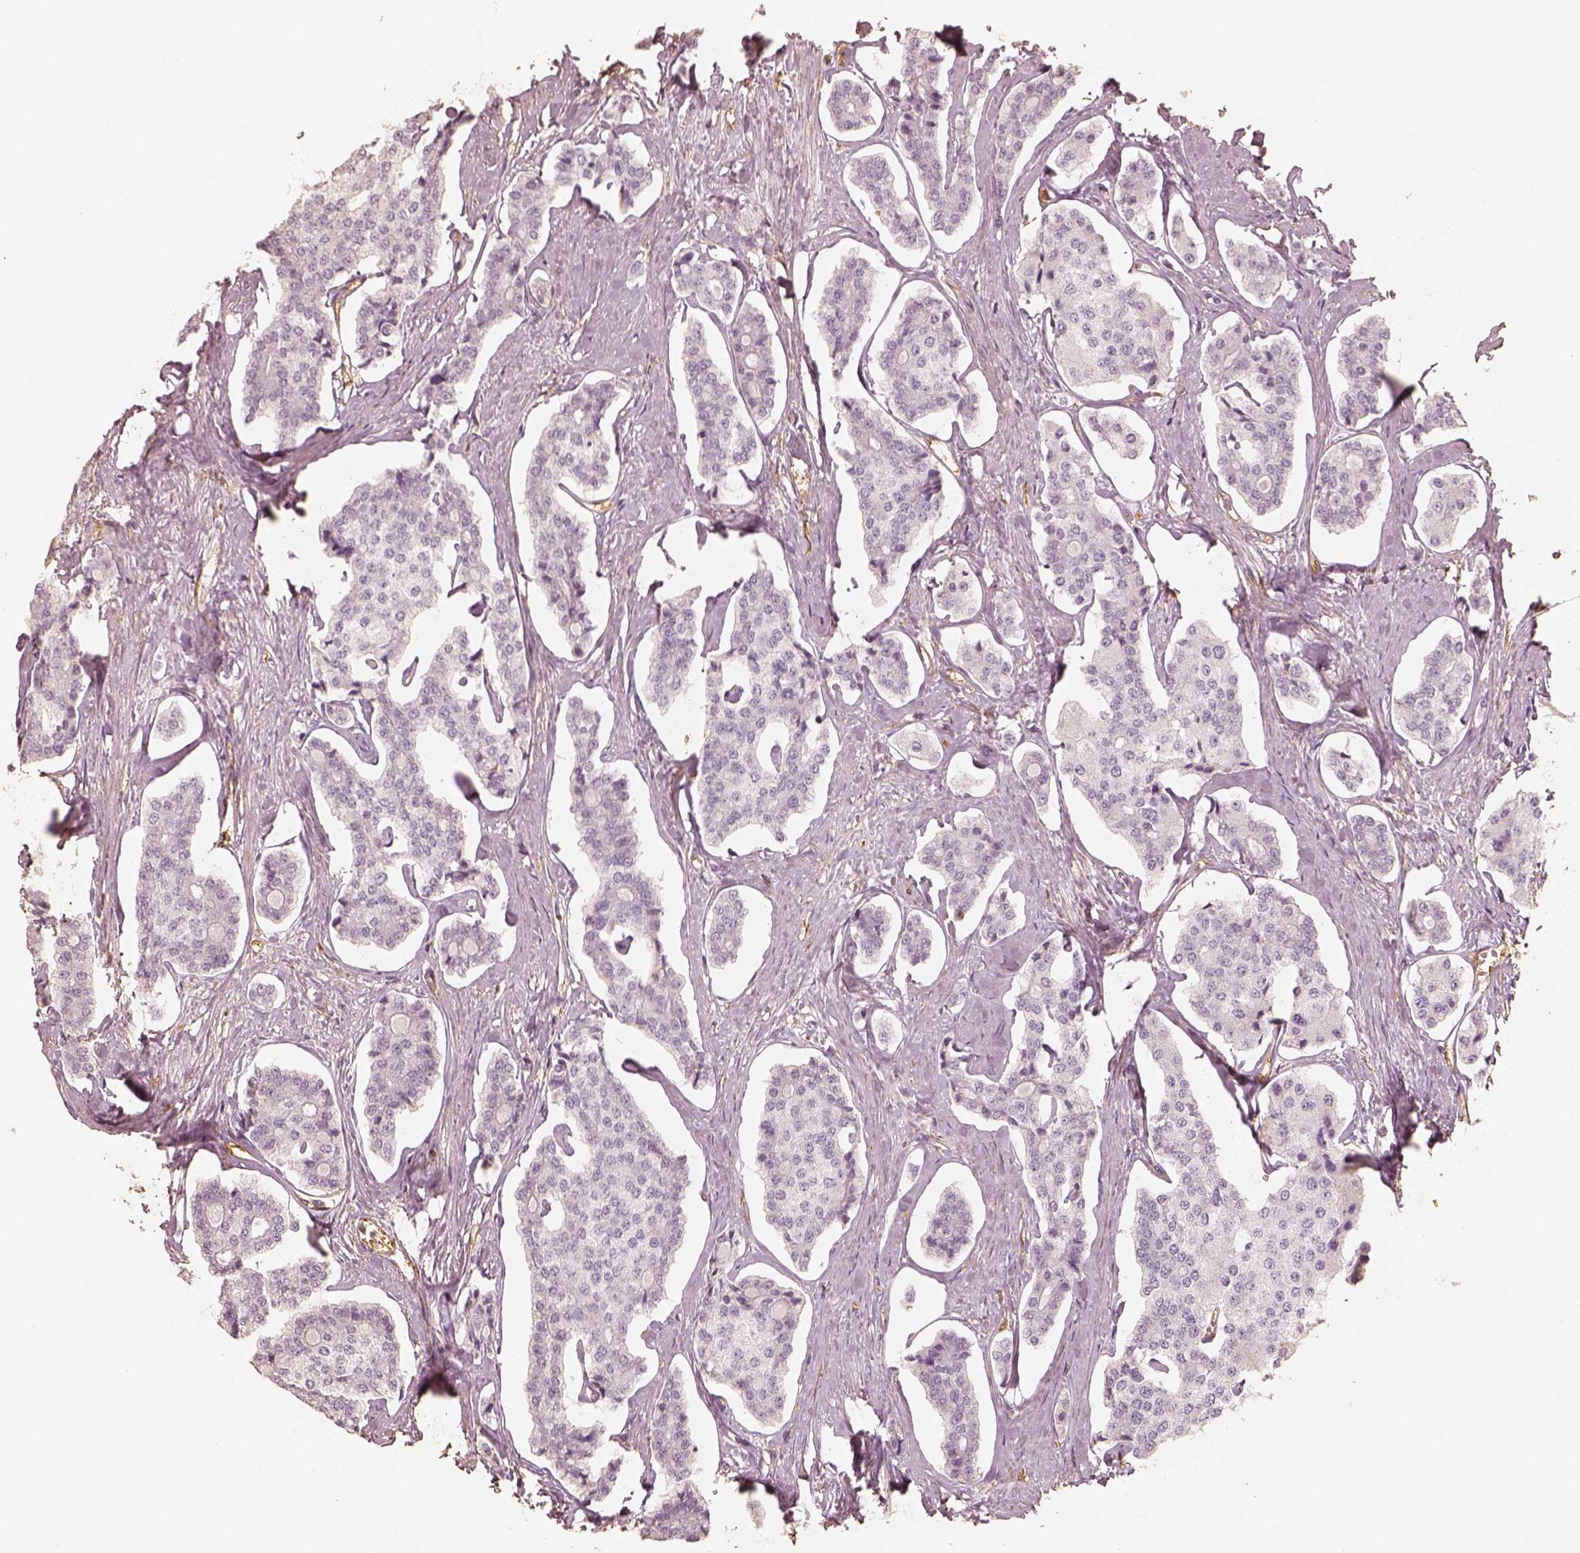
{"staining": {"intensity": "negative", "quantity": "none", "location": "none"}, "tissue": "carcinoid", "cell_type": "Tumor cells", "image_type": "cancer", "snomed": [{"axis": "morphology", "description": "Carcinoid, malignant, NOS"}, {"axis": "topography", "description": "Small intestine"}], "caption": "Carcinoid was stained to show a protein in brown. There is no significant expression in tumor cells.", "gene": "FSCN1", "patient": {"sex": "female", "age": 65}}